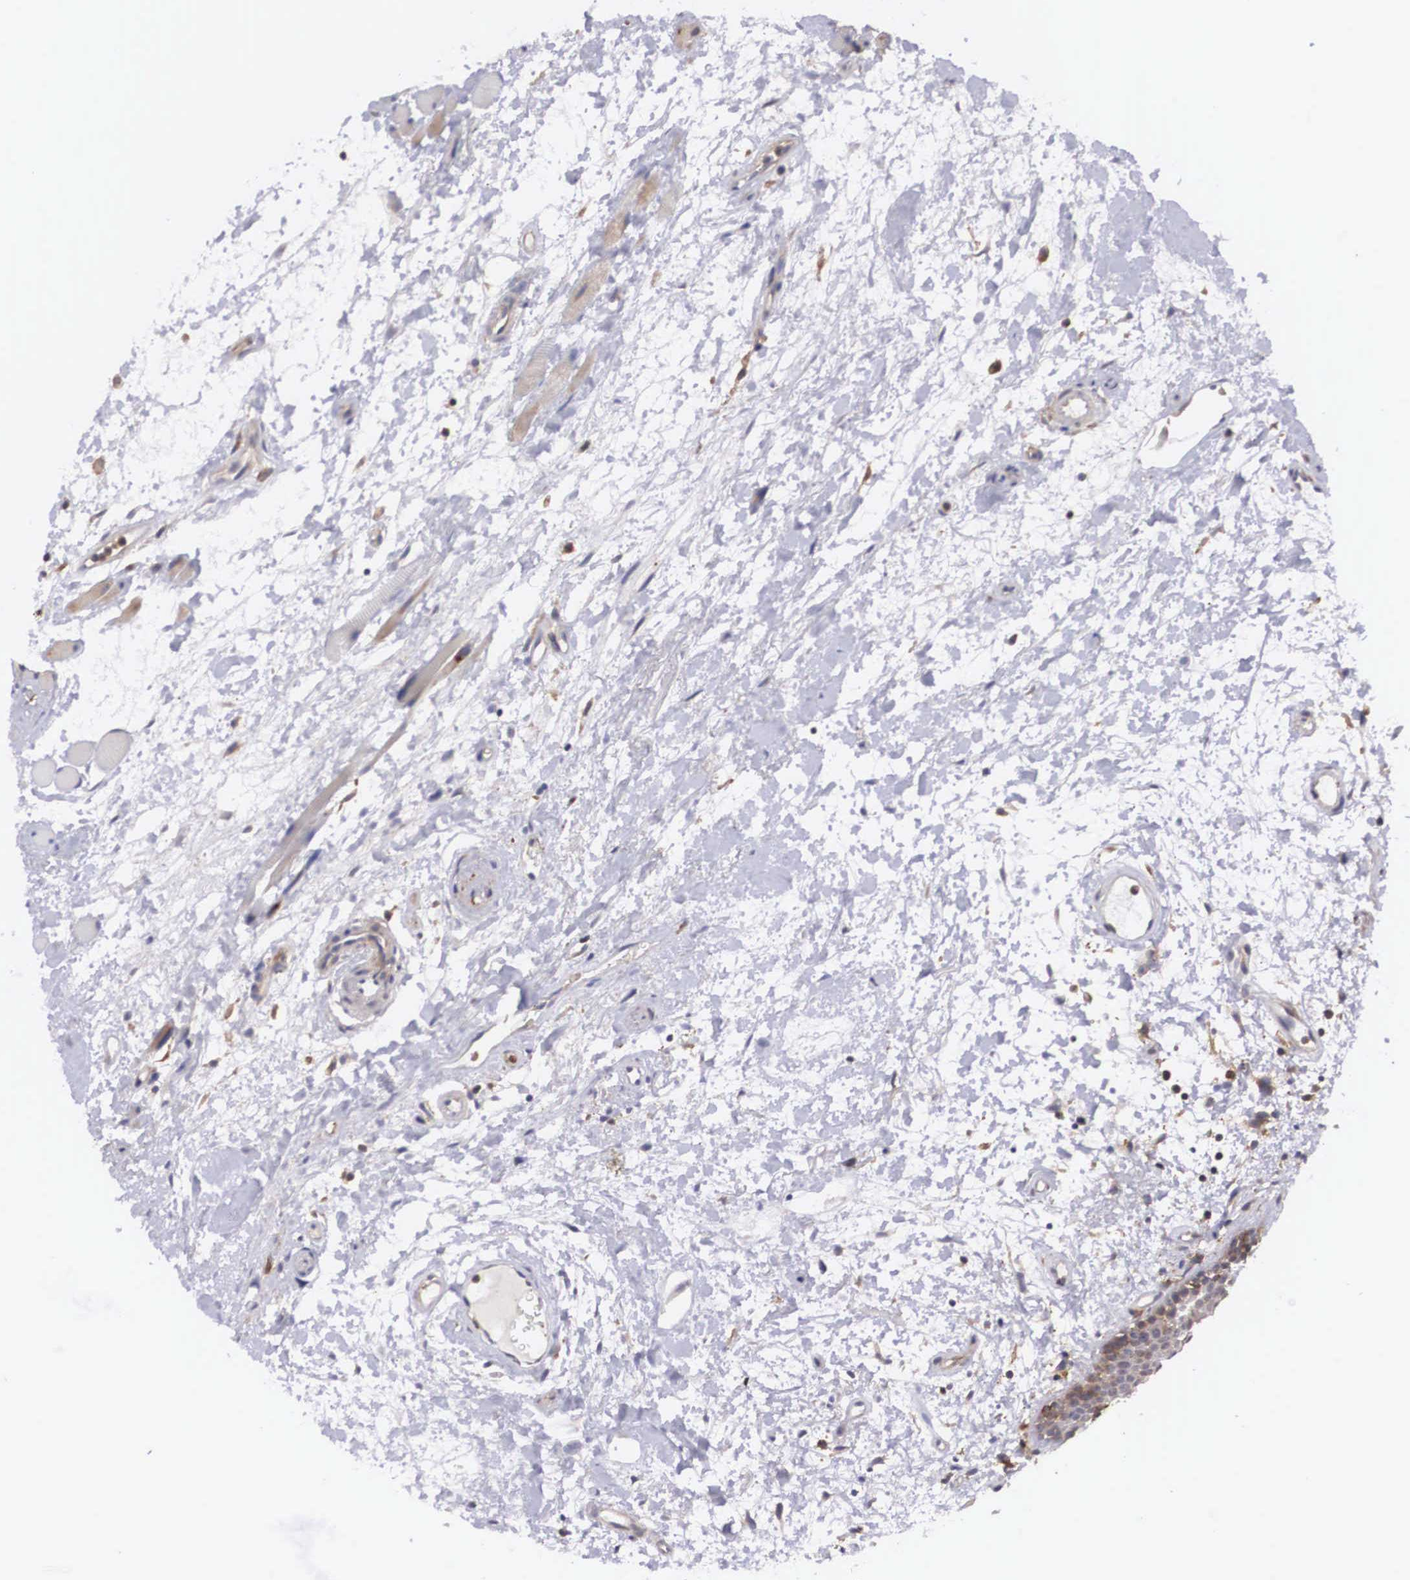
{"staining": {"intensity": "weak", "quantity": "25%-75%", "location": "cytoplasmic/membranous"}, "tissue": "oral mucosa", "cell_type": "Squamous epithelial cells", "image_type": "normal", "snomed": [{"axis": "morphology", "description": "Normal tissue, NOS"}, {"axis": "topography", "description": "Oral tissue"}], "caption": "A brown stain shows weak cytoplasmic/membranous positivity of a protein in squamous epithelial cells of unremarkable oral mucosa.", "gene": "GRIPAP1", "patient": {"sex": "female", "age": 79}}